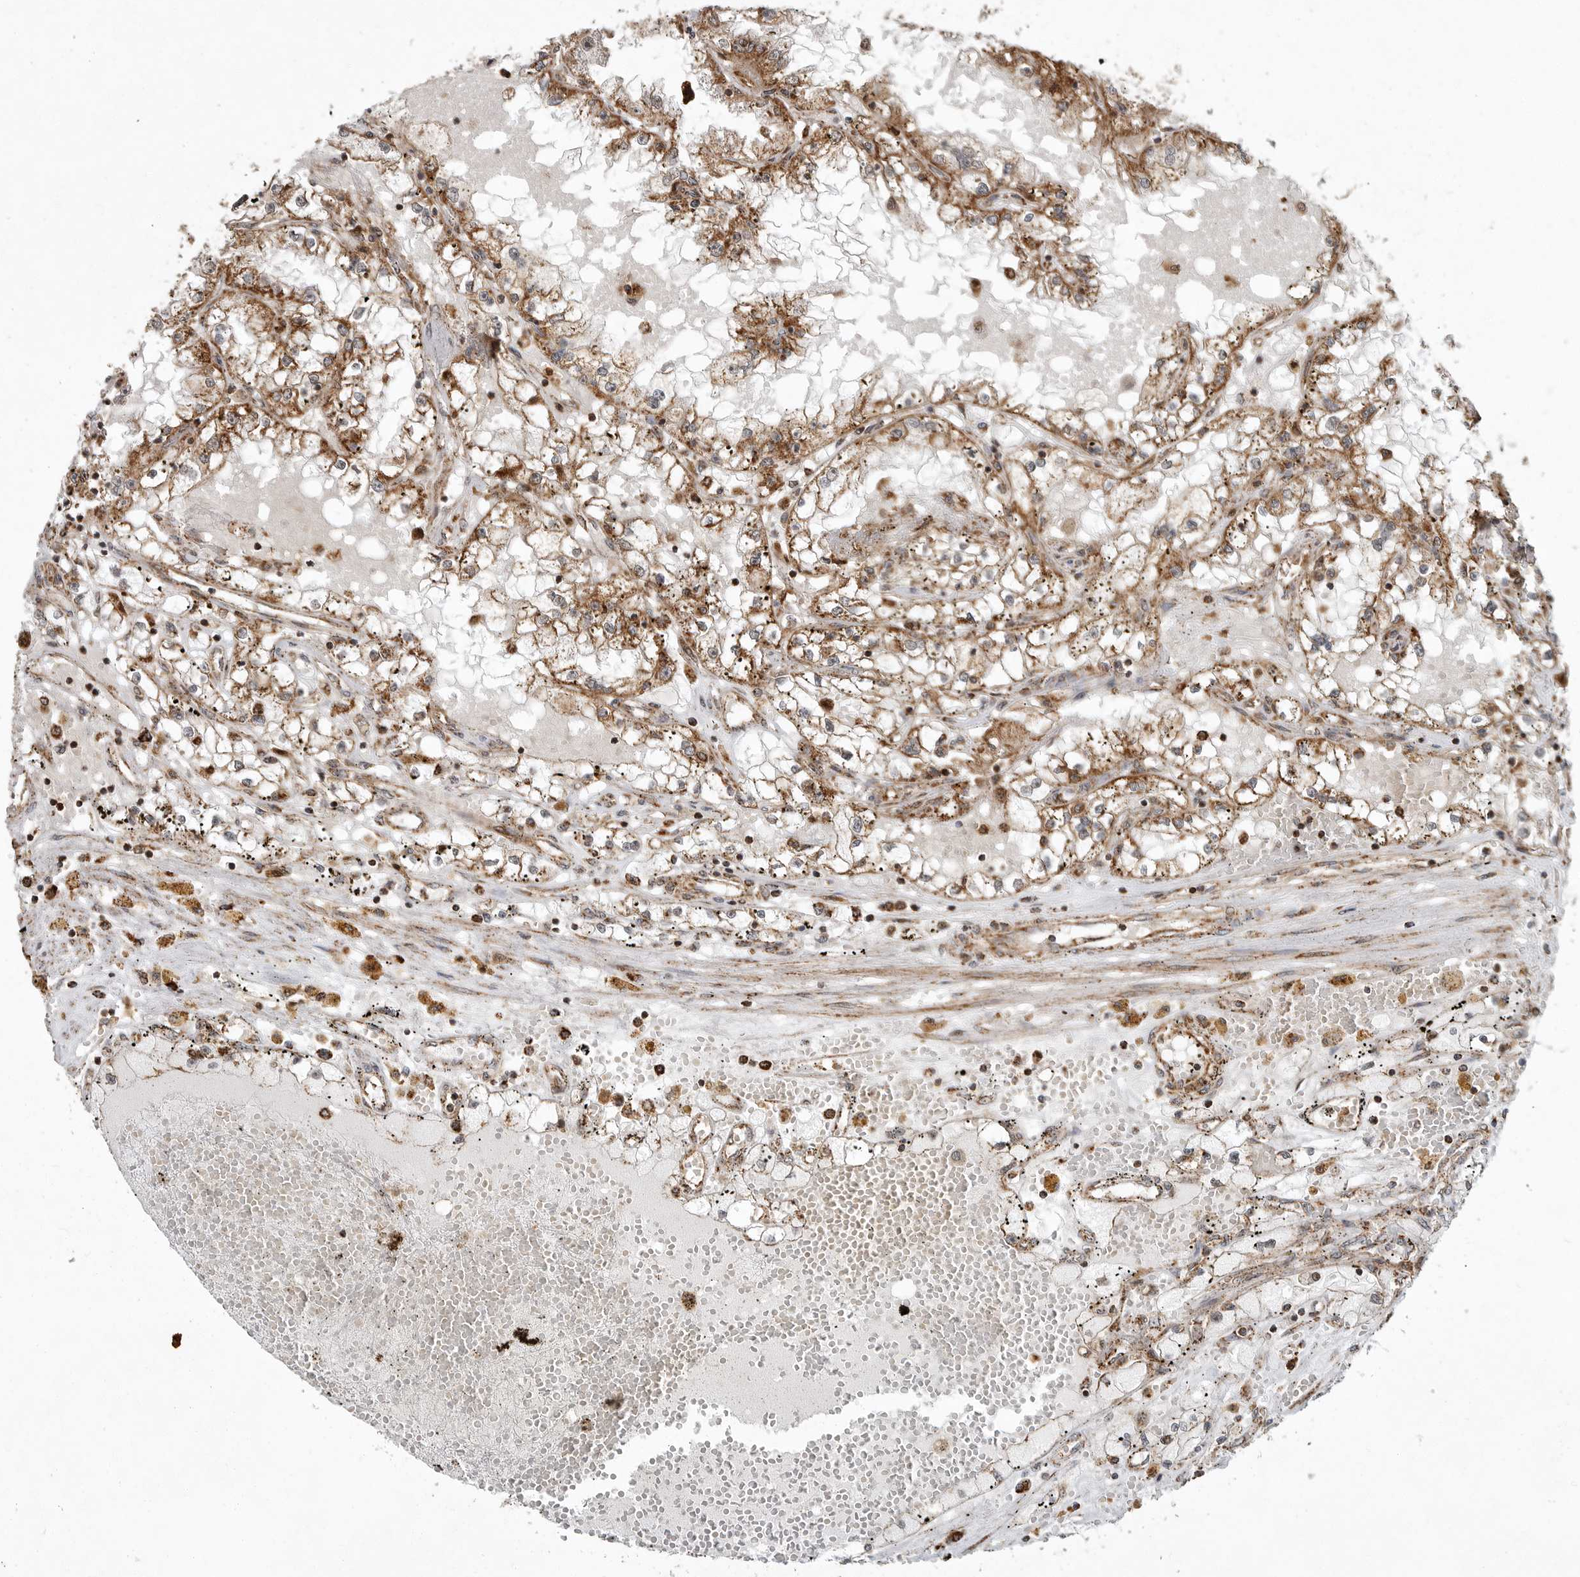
{"staining": {"intensity": "moderate", "quantity": ">75%", "location": "cytoplasmic/membranous"}, "tissue": "renal cancer", "cell_type": "Tumor cells", "image_type": "cancer", "snomed": [{"axis": "morphology", "description": "Adenocarcinoma, NOS"}, {"axis": "topography", "description": "Kidney"}], "caption": "Moderate cytoplasmic/membranous staining is present in approximately >75% of tumor cells in renal cancer. The staining is performed using DAB (3,3'-diaminobenzidine) brown chromogen to label protein expression. The nuclei are counter-stained blue using hematoxylin.", "gene": "GCNT2", "patient": {"sex": "male", "age": 56}}